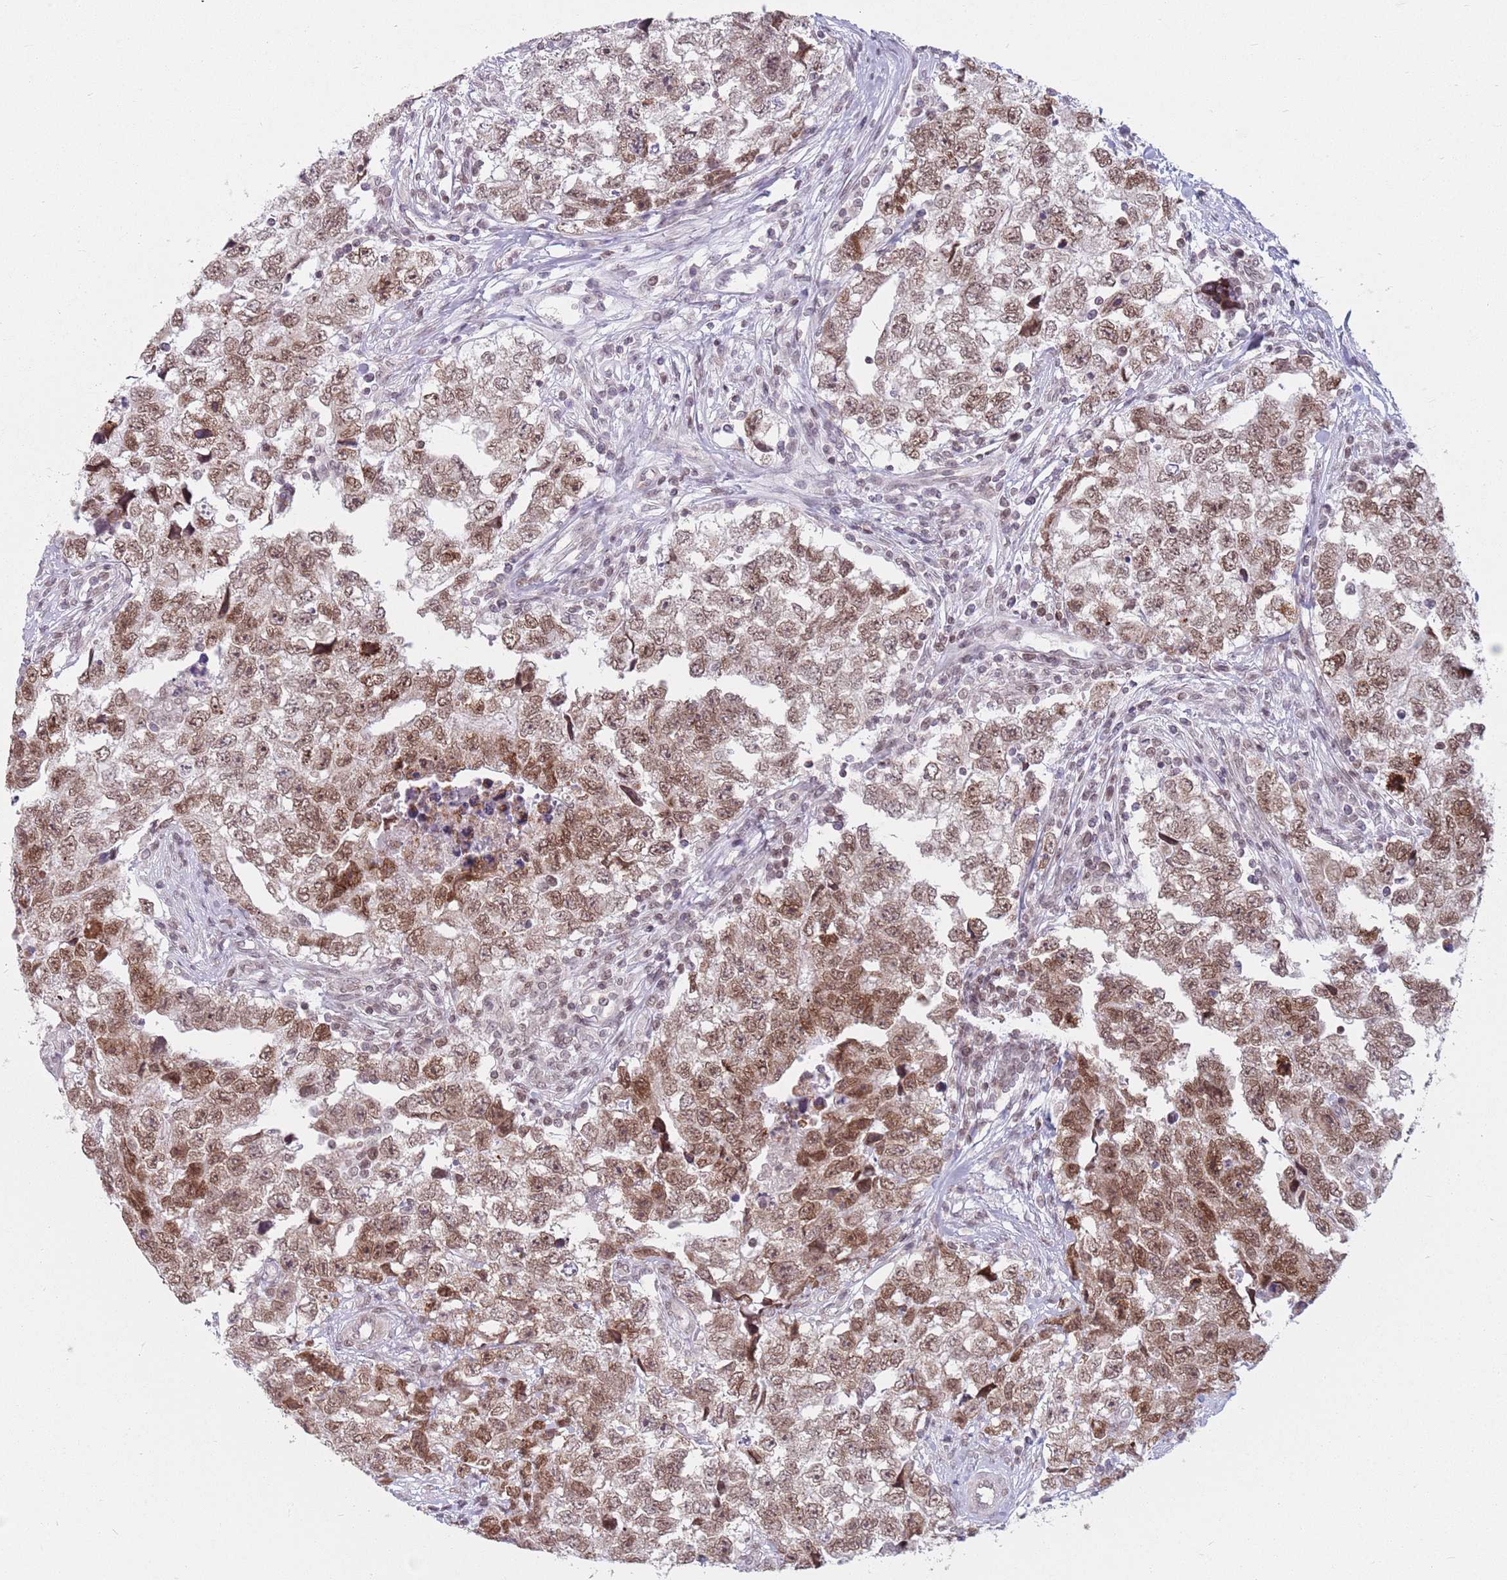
{"staining": {"intensity": "moderate", "quantity": ">75%", "location": "nuclear"}, "tissue": "testis cancer", "cell_type": "Tumor cells", "image_type": "cancer", "snomed": [{"axis": "morphology", "description": "Carcinoma, Embryonal, NOS"}, {"axis": "topography", "description": "Testis"}], "caption": "Embryonal carcinoma (testis) was stained to show a protein in brown. There is medium levels of moderate nuclear staining in approximately >75% of tumor cells.", "gene": "ZNF574", "patient": {"sex": "male", "age": 22}}